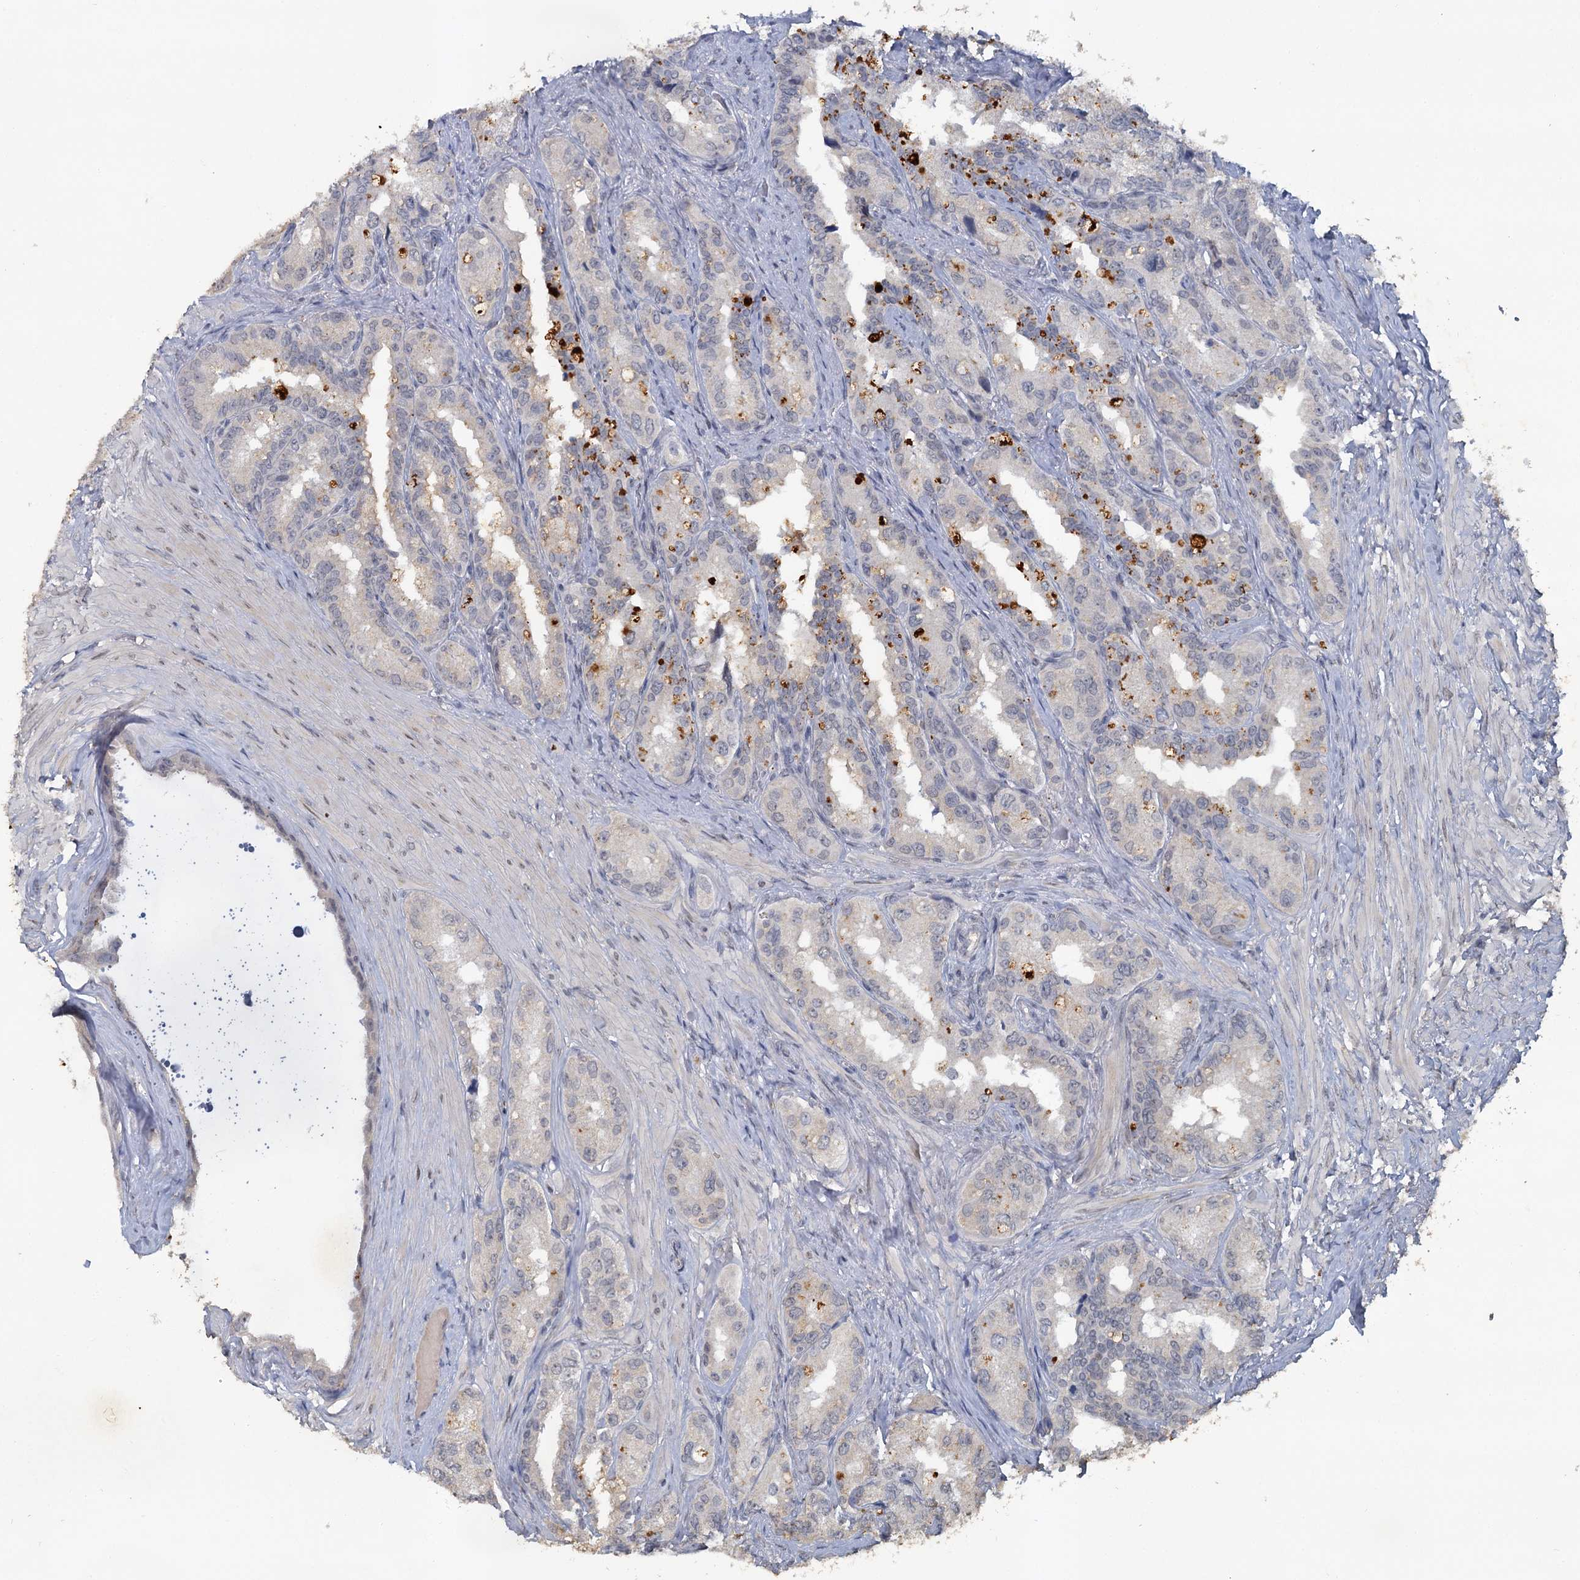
{"staining": {"intensity": "negative", "quantity": "none", "location": "none"}, "tissue": "seminal vesicle", "cell_type": "Glandular cells", "image_type": "normal", "snomed": [{"axis": "morphology", "description": "Normal tissue, NOS"}, {"axis": "topography", "description": "Seminal veicle"}, {"axis": "topography", "description": "Peripheral nerve tissue"}], "caption": "The image reveals no significant expression in glandular cells of seminal vesicle.", "gene": "MUCL1", "patient": {"sex": "male", "age": 67}}